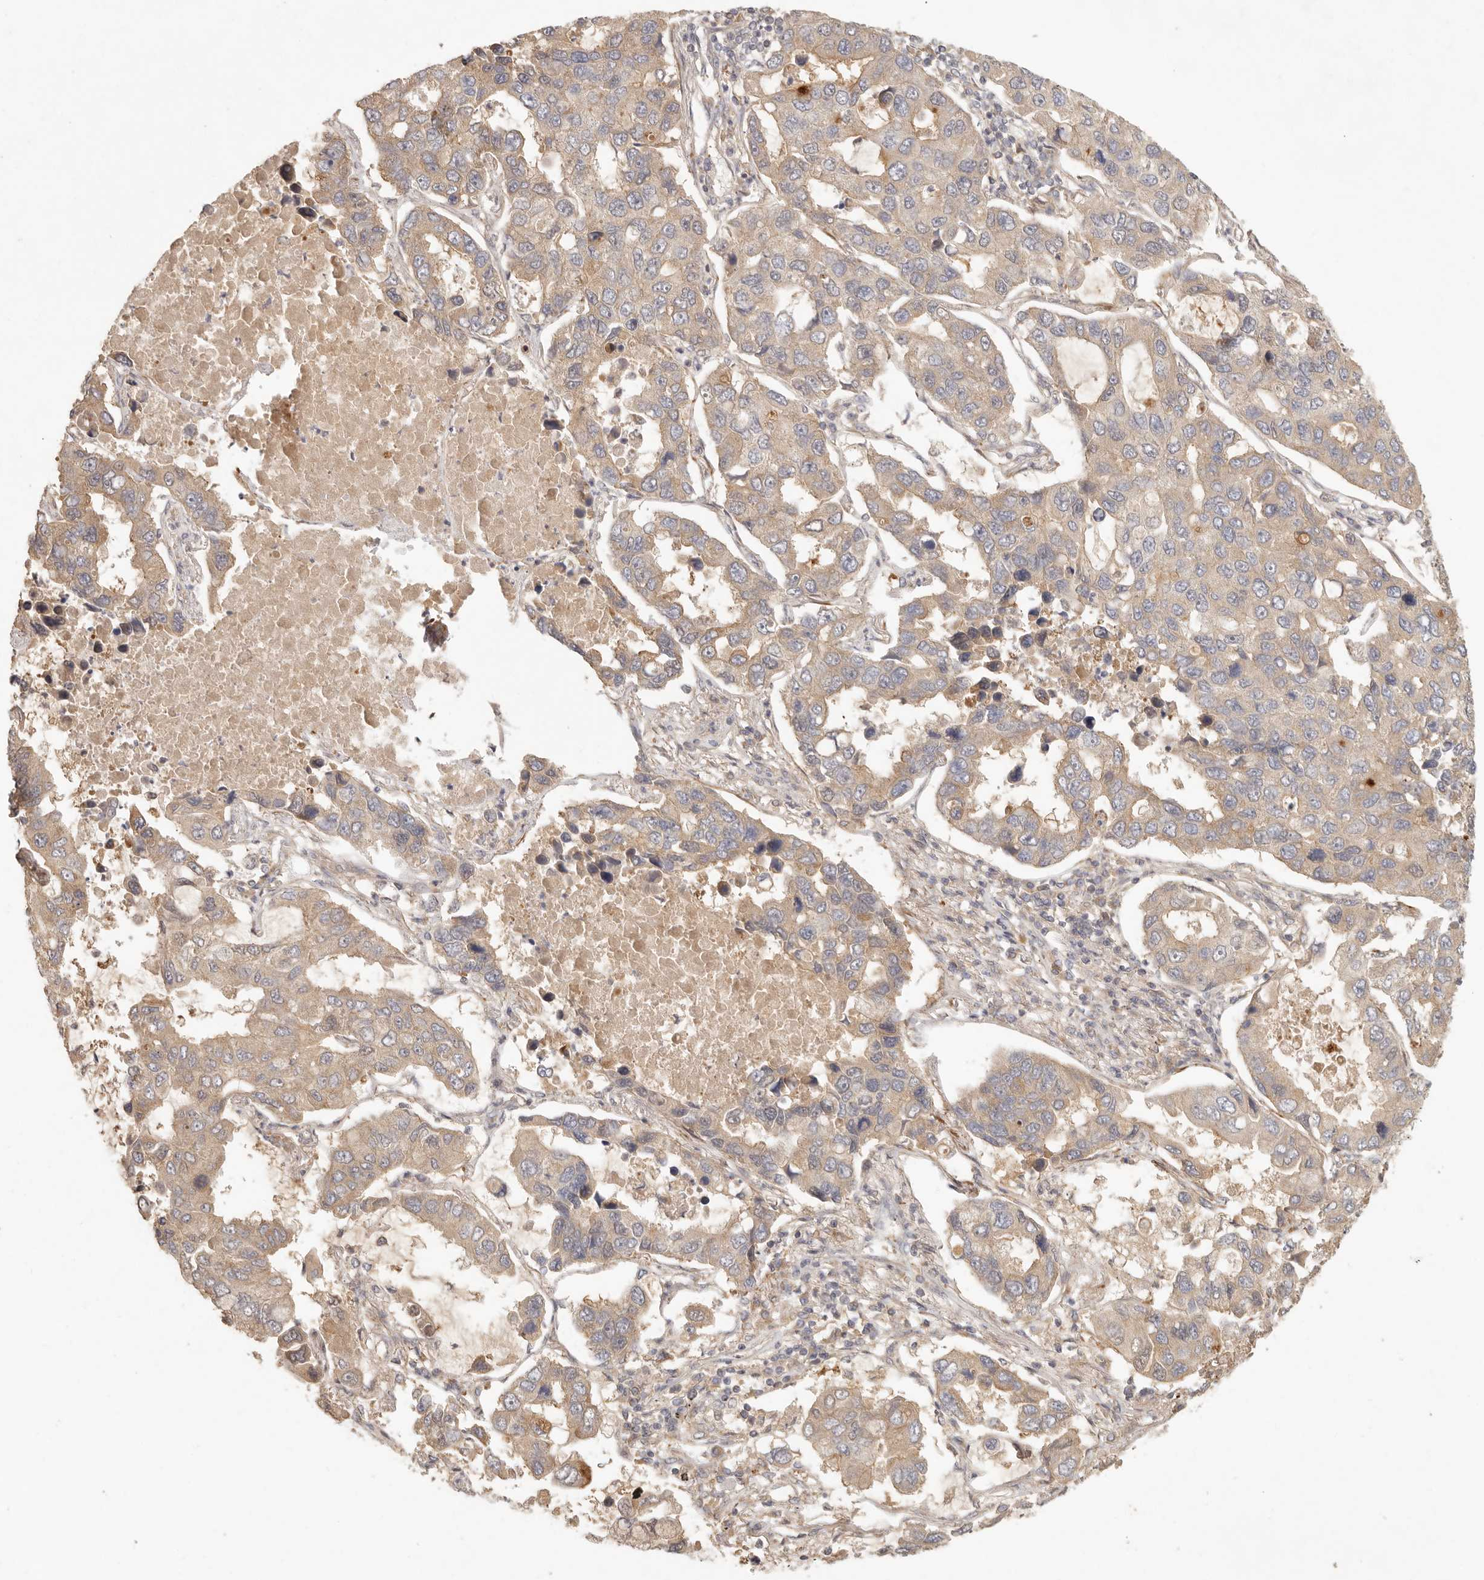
{"staining": {"intensity": "weak", "quantity": ">75%", "location": "cytoplasmic/membranous"}, "tissue": "lung cancer", "cell_type": "Tumor cells", "image_type": "cancer", "snomed": [{"axis": "morphology", "description": "Adenocarcinoma, NOS"}, {"axis": "topography", "description": "Lung"}], "caption": "Immunohistochemical staining of human lung cancer reveals weak cytoplasmic/membranous protein expression in approximately >75% of tumor cells.", "gene": "VIPR1", "patient": {"sex": "male", "age": 64}}